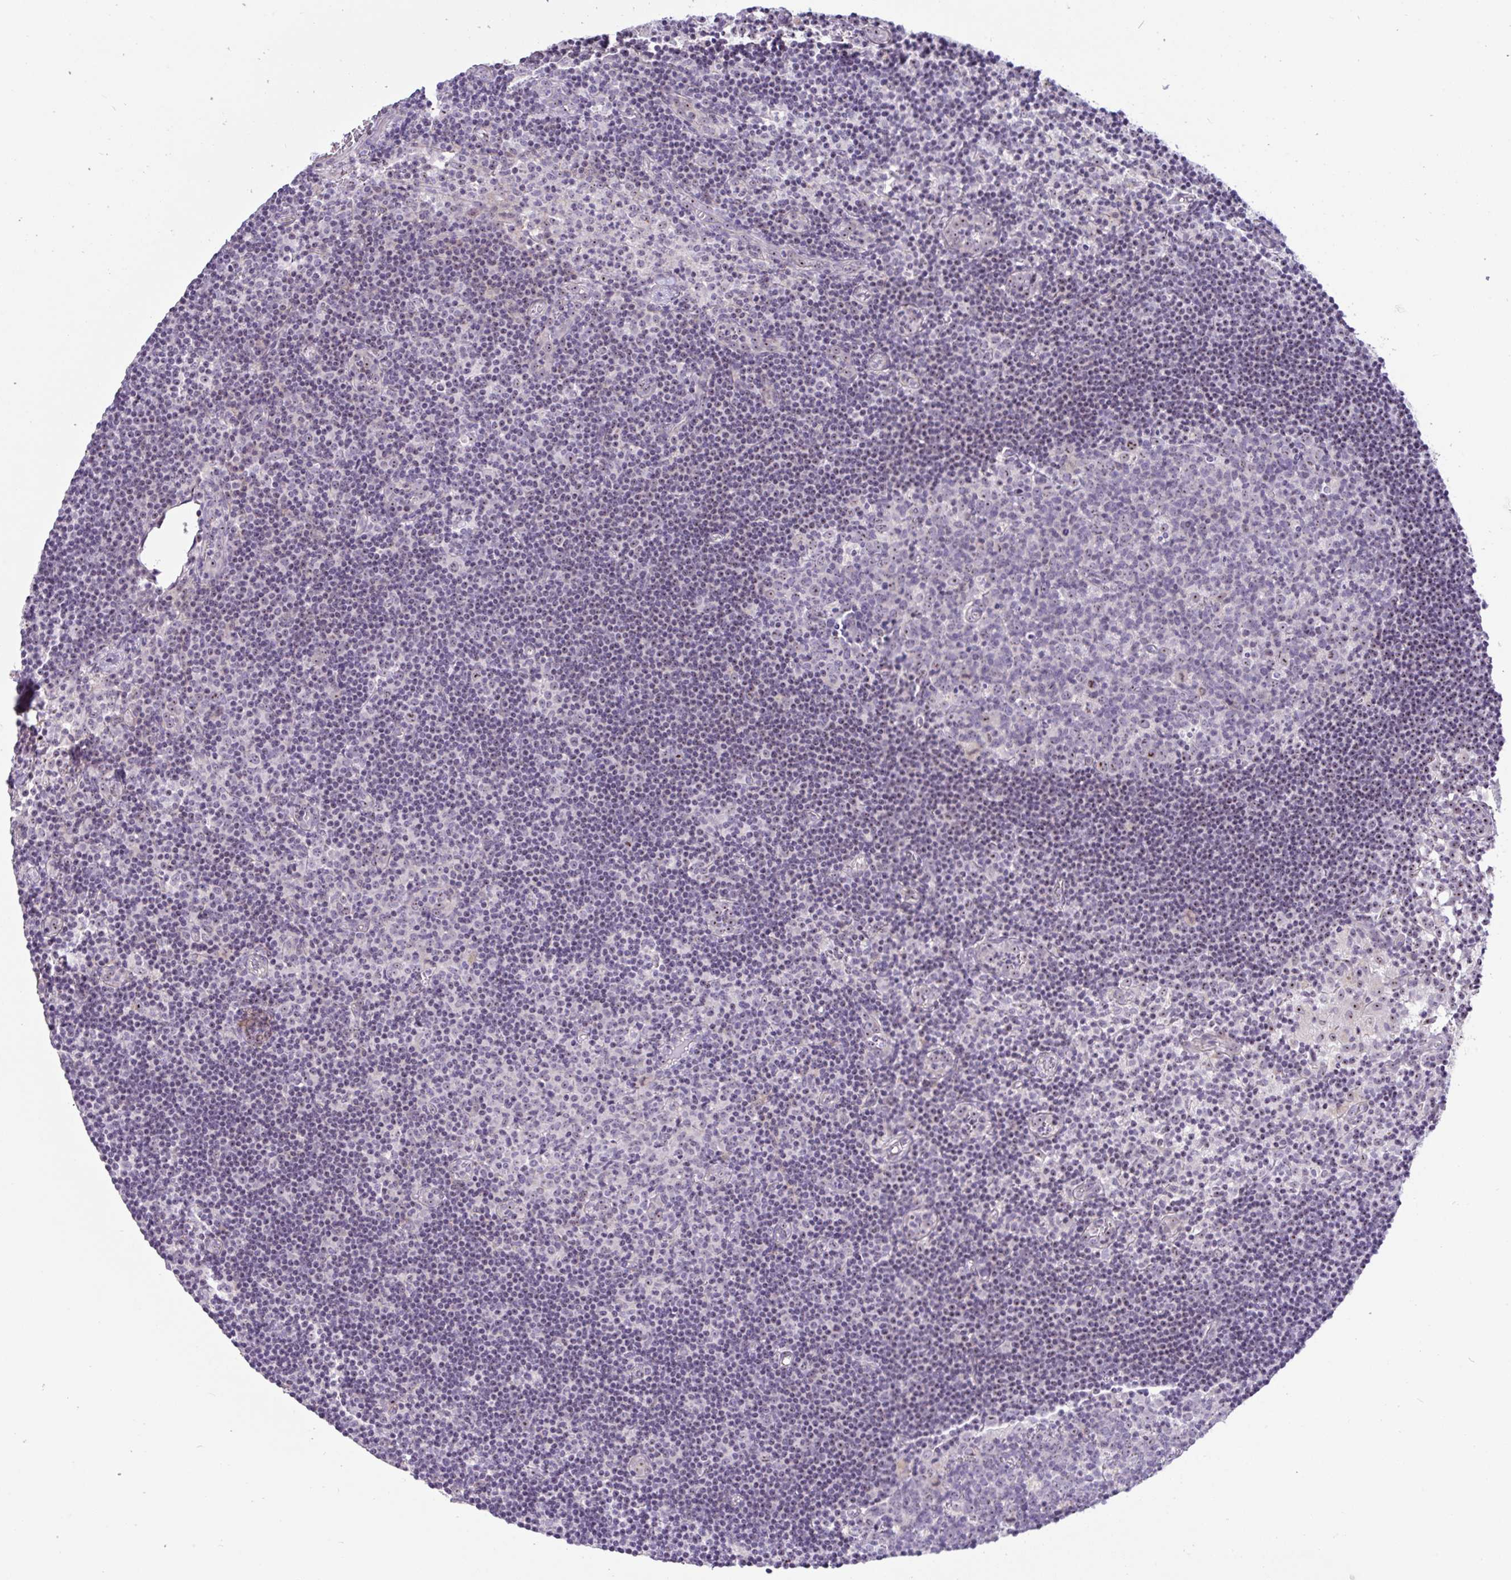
{"staining": {"intensity": "weak", "quantity": "<25%", "location": "nuclear"}, "tissue": "lymph node", "cell_type": "Germinal center cells", "image_type": "normal", "snomed": [{"axis": "morphology", "description": "Normal tissue, NOS"}, {"axis": "topography", "description": "Lymph node"}], "caption": "Immunohistochemistry micrograph of normal lymph node: lymph node stained with DAB shows no significant protein positivity in germinal center cells.", "gene": "MXRA8", "patient": {"sex": "female", "age": 45}}